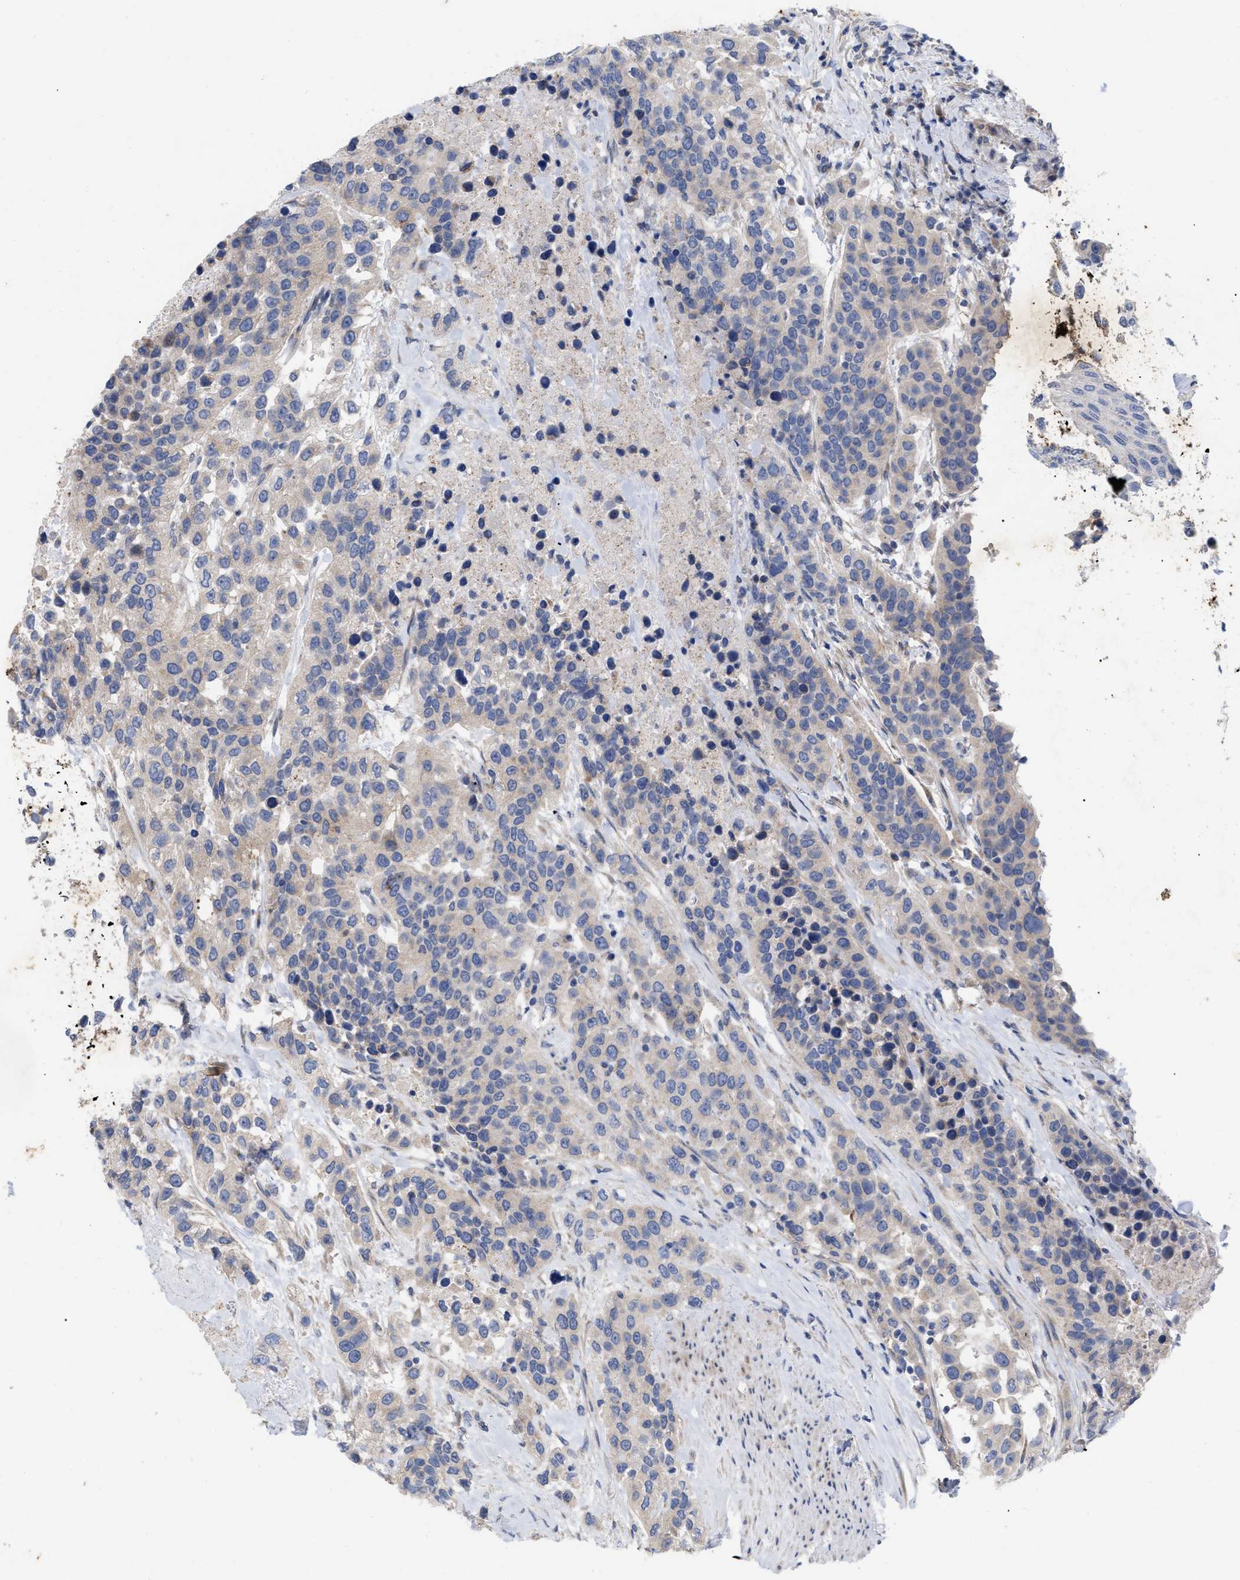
{"staining": {"intensity": "negative", "quantity": "none", "location": "none"}, "tissue": "urothelial cancer", "cell_type": "Tumor cells", "image_type": "cancer", "snomed": [{"axis": "morphology", "description": "Urothelial carcinoma, High grade"}, {"axis": "topography", "description": "Urinary bladder"}], "caption": "IHC of urothelial cancer demonstrates no positivity in tumor cells. (DAB (3,3'-diaminobenzidine) immunohistochemistry (IHC) visualized using brightfield microscopy, high magnification).", "gene": "VIP", "patient": {"sex": "female", "age": 80}}